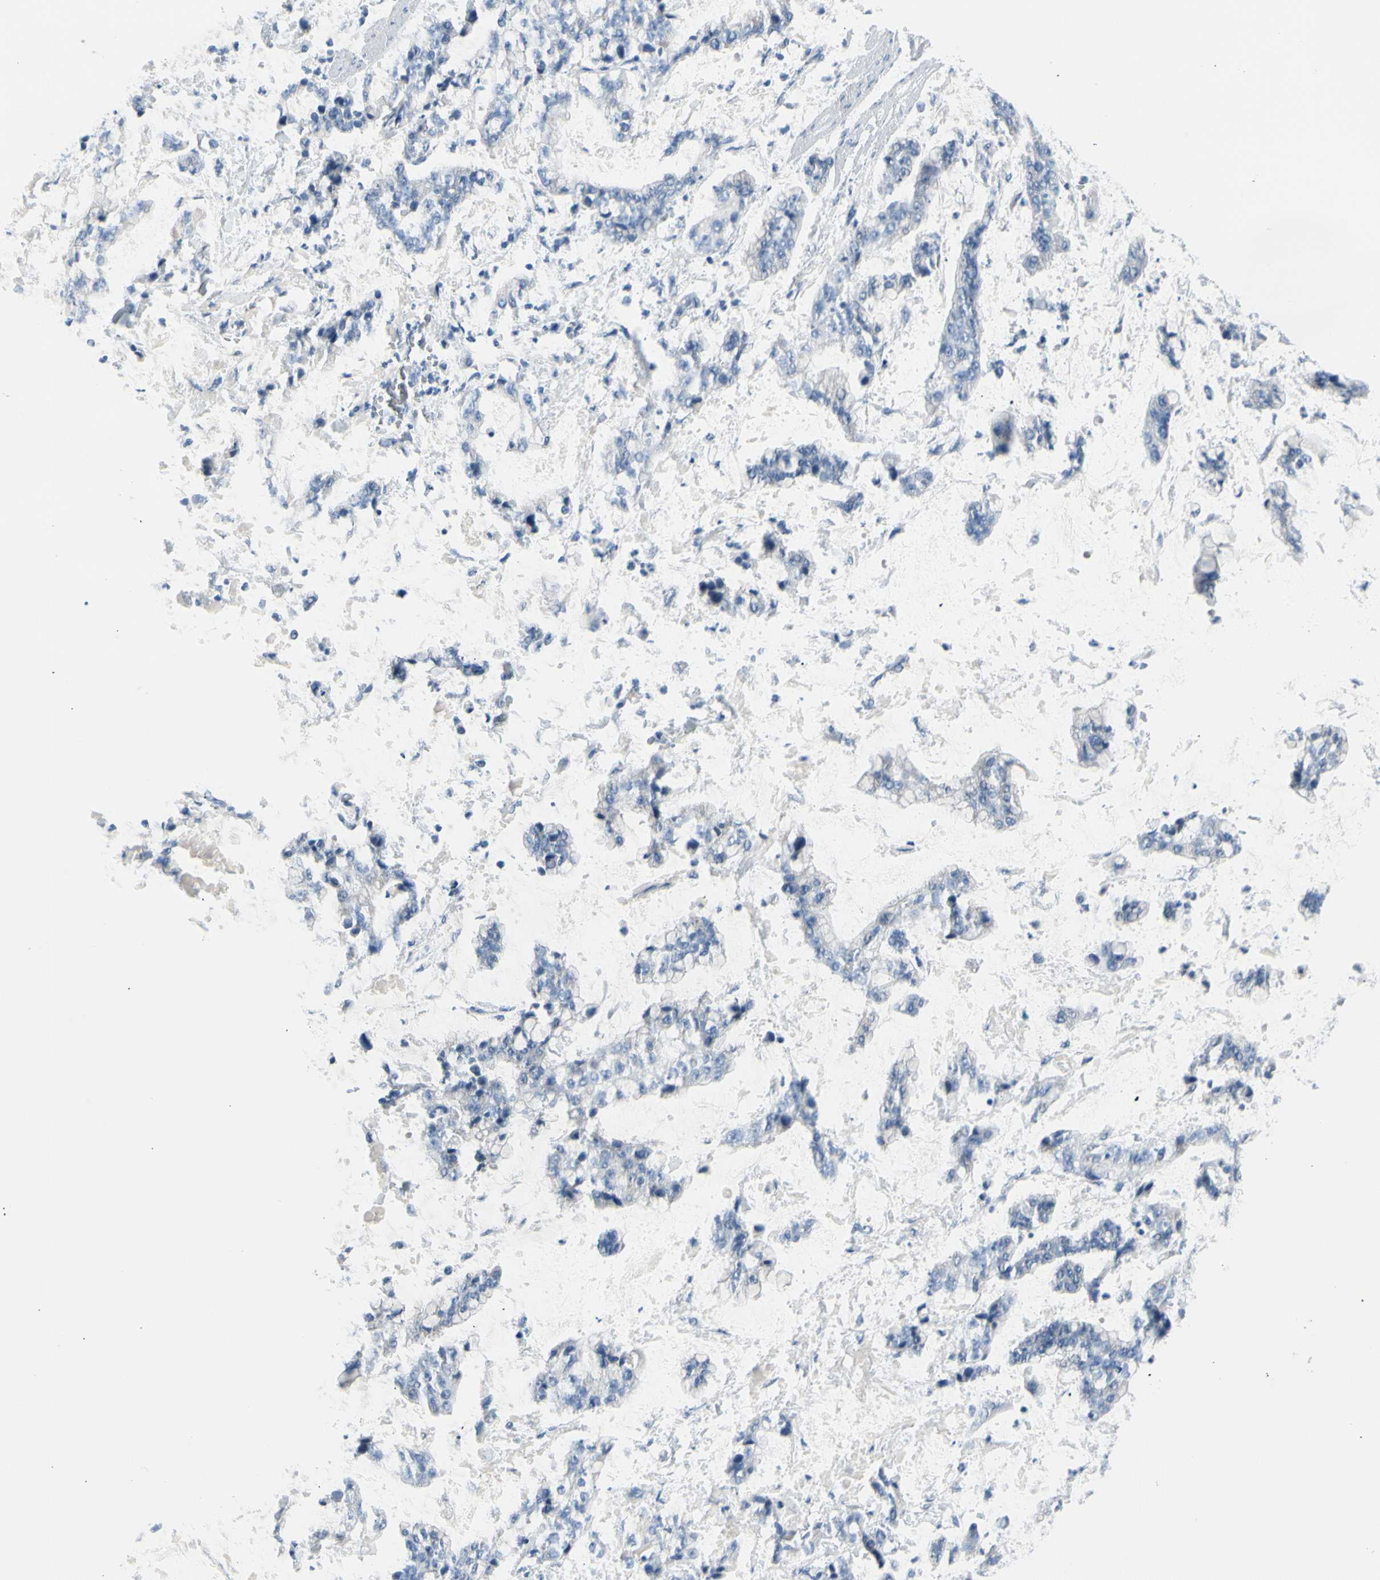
{"staining": {"intensity": "negative", "quantity": "none", "location": "none"}, "tissue": "stomach cancer", "cell_type": "Tumor cells", "image_type": "cancer", "snomed": [{"axis": "morphology", "description": "Normal tissue, NOS"}, {"axis": "morphology", "description": "Adenocarcinoma, NOS"}, {"axis": "topography", "description": "Stomach, upper"}, {"axis": "topography", "description": "Stomach"}], "caption": "High magnification brightfield microscopy of stomach adenocarcinoma stained with DAB (3,3'-diaminobenzidine) (brown) and counterstained with hematoxylin (blue): tumor cells show no significant expression.", "gene": "TPO", "patient": {"sex": "male", "age": 76}}